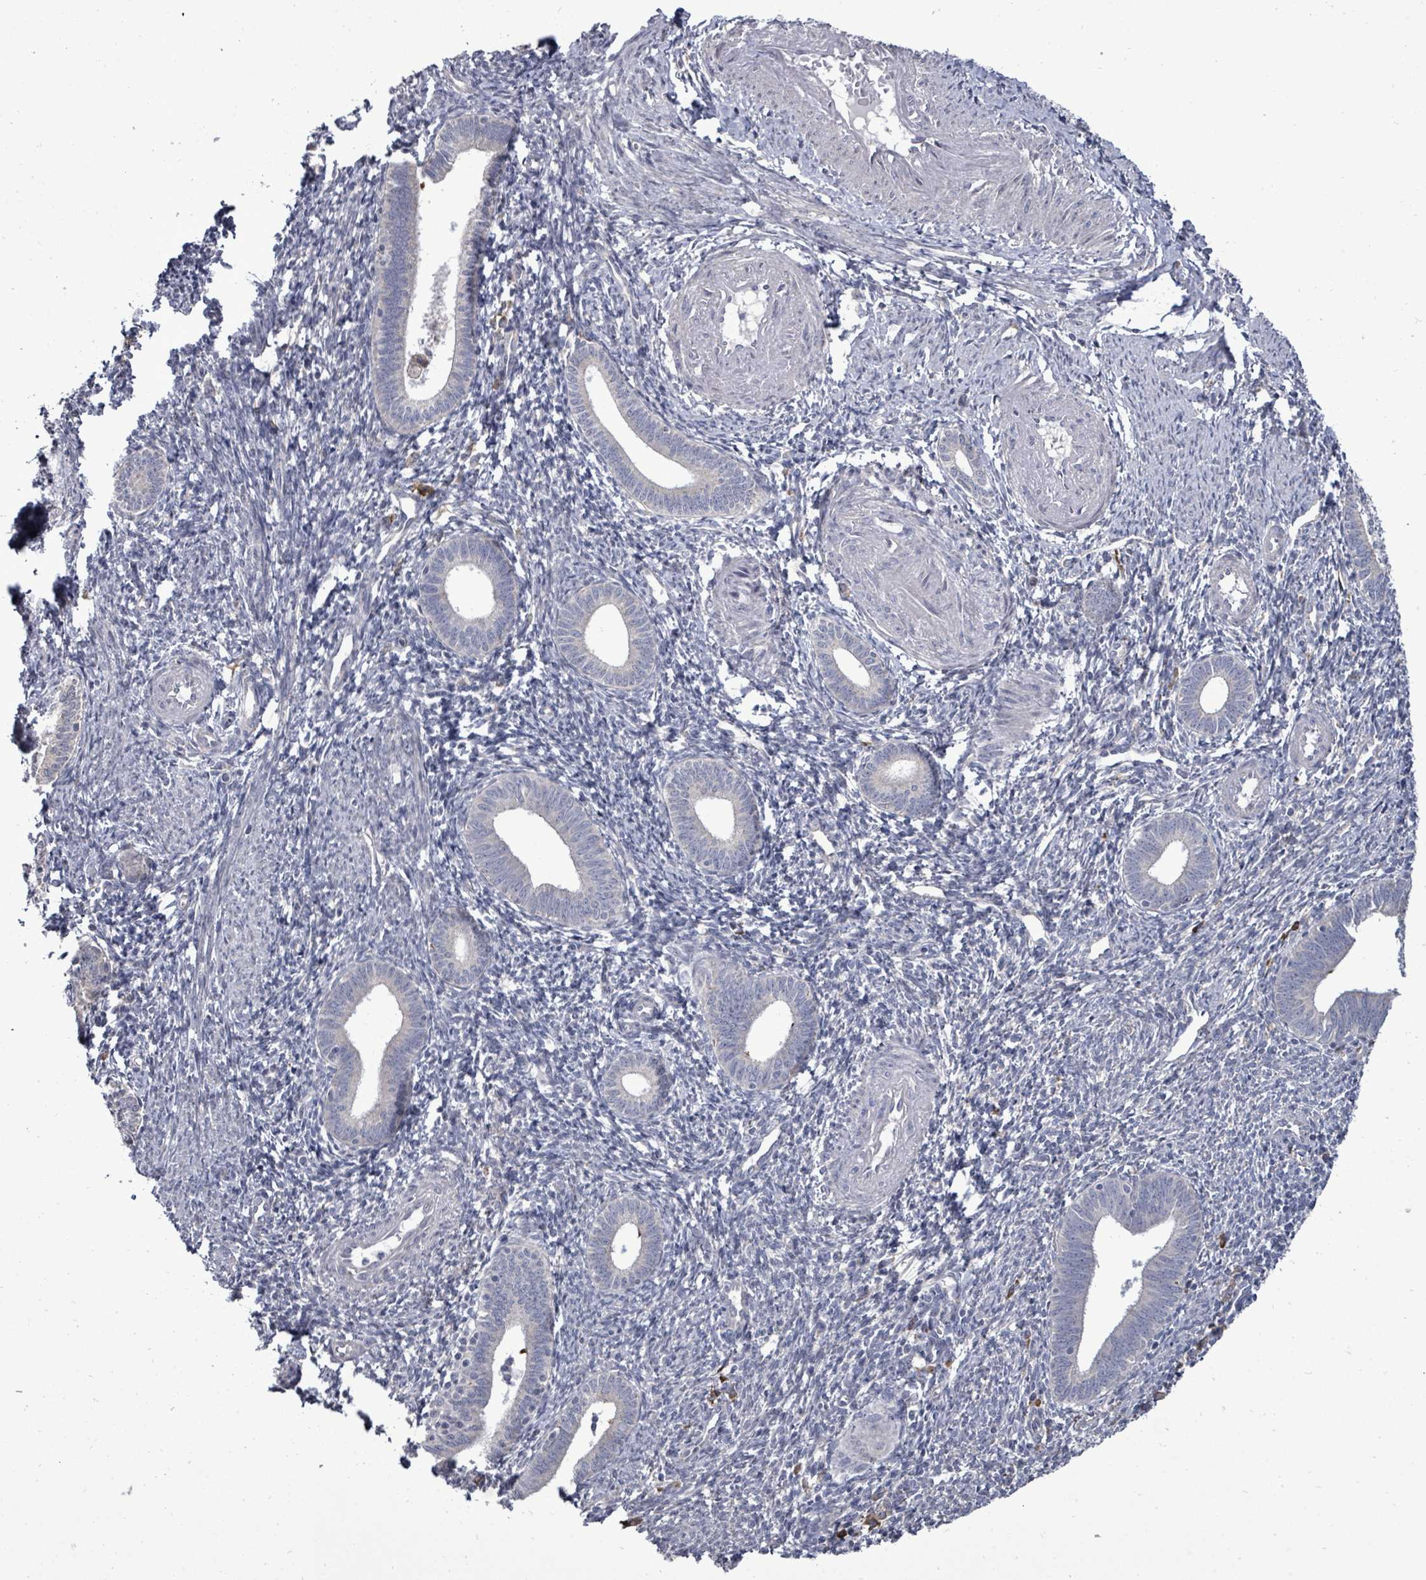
{"staining": {"intensity": "negative", "quantity": "none", "location": "none"}, "tissue": "endometrium", "cell_type": "Cells in endometrial stroma", "image_type": "normal", "snomed": [{"axis": "morphology", "description": "Normal tissue, NOS"}, {"axis": "topography", "description": "Endometrium"}], "caption": "Endometrium was stained to show a protein in brown. There is no significant staining in cells in endometrial stroma. Brightfield microscopy of immunohistochemistry (IHC) stained with DAB (brown) and hematoxylin (blue), captured at high magnification.", "gene": "POMGNT2", "patient": {"sex": "female", "age": 41}}